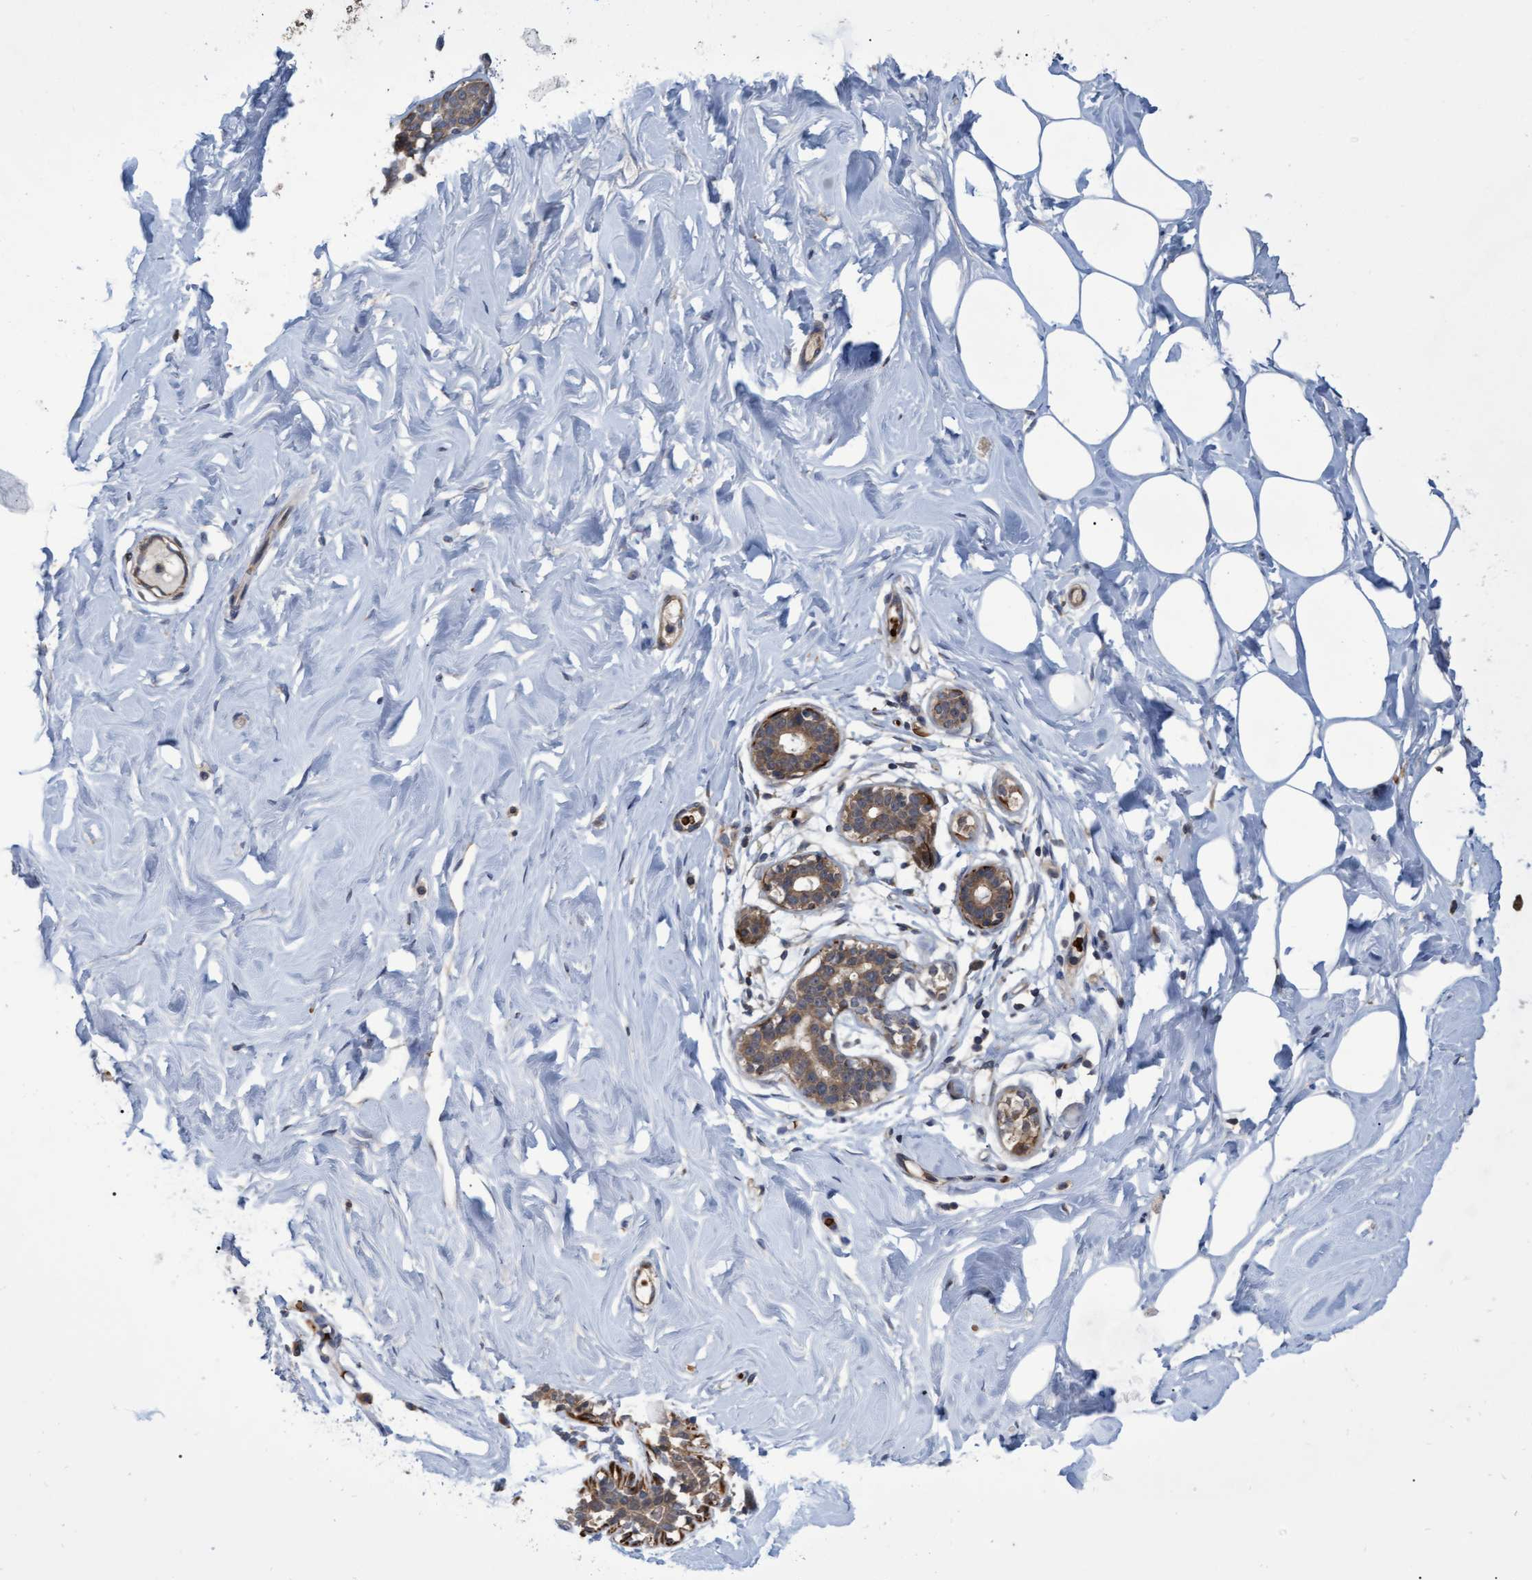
{"staining": {"intensity": "negative", "quantity": "none", "location": "none"}, "tissue": "breast", "cell_type": "Adipocytes", "image_type": "normal", "snomed": [{"axis": "morphology", "description": "Normal tissue, NOS"}, {"axis": "topography", "description": "Breast"}], "caption": "High power microscopy histopathology image of an immunohistochemistry (IHC) micrograph of unremarkable breast, revealing no significant expression in adipocytes.", "gene": "NAA15", "patient": {"sex": "female", "age": 23}}